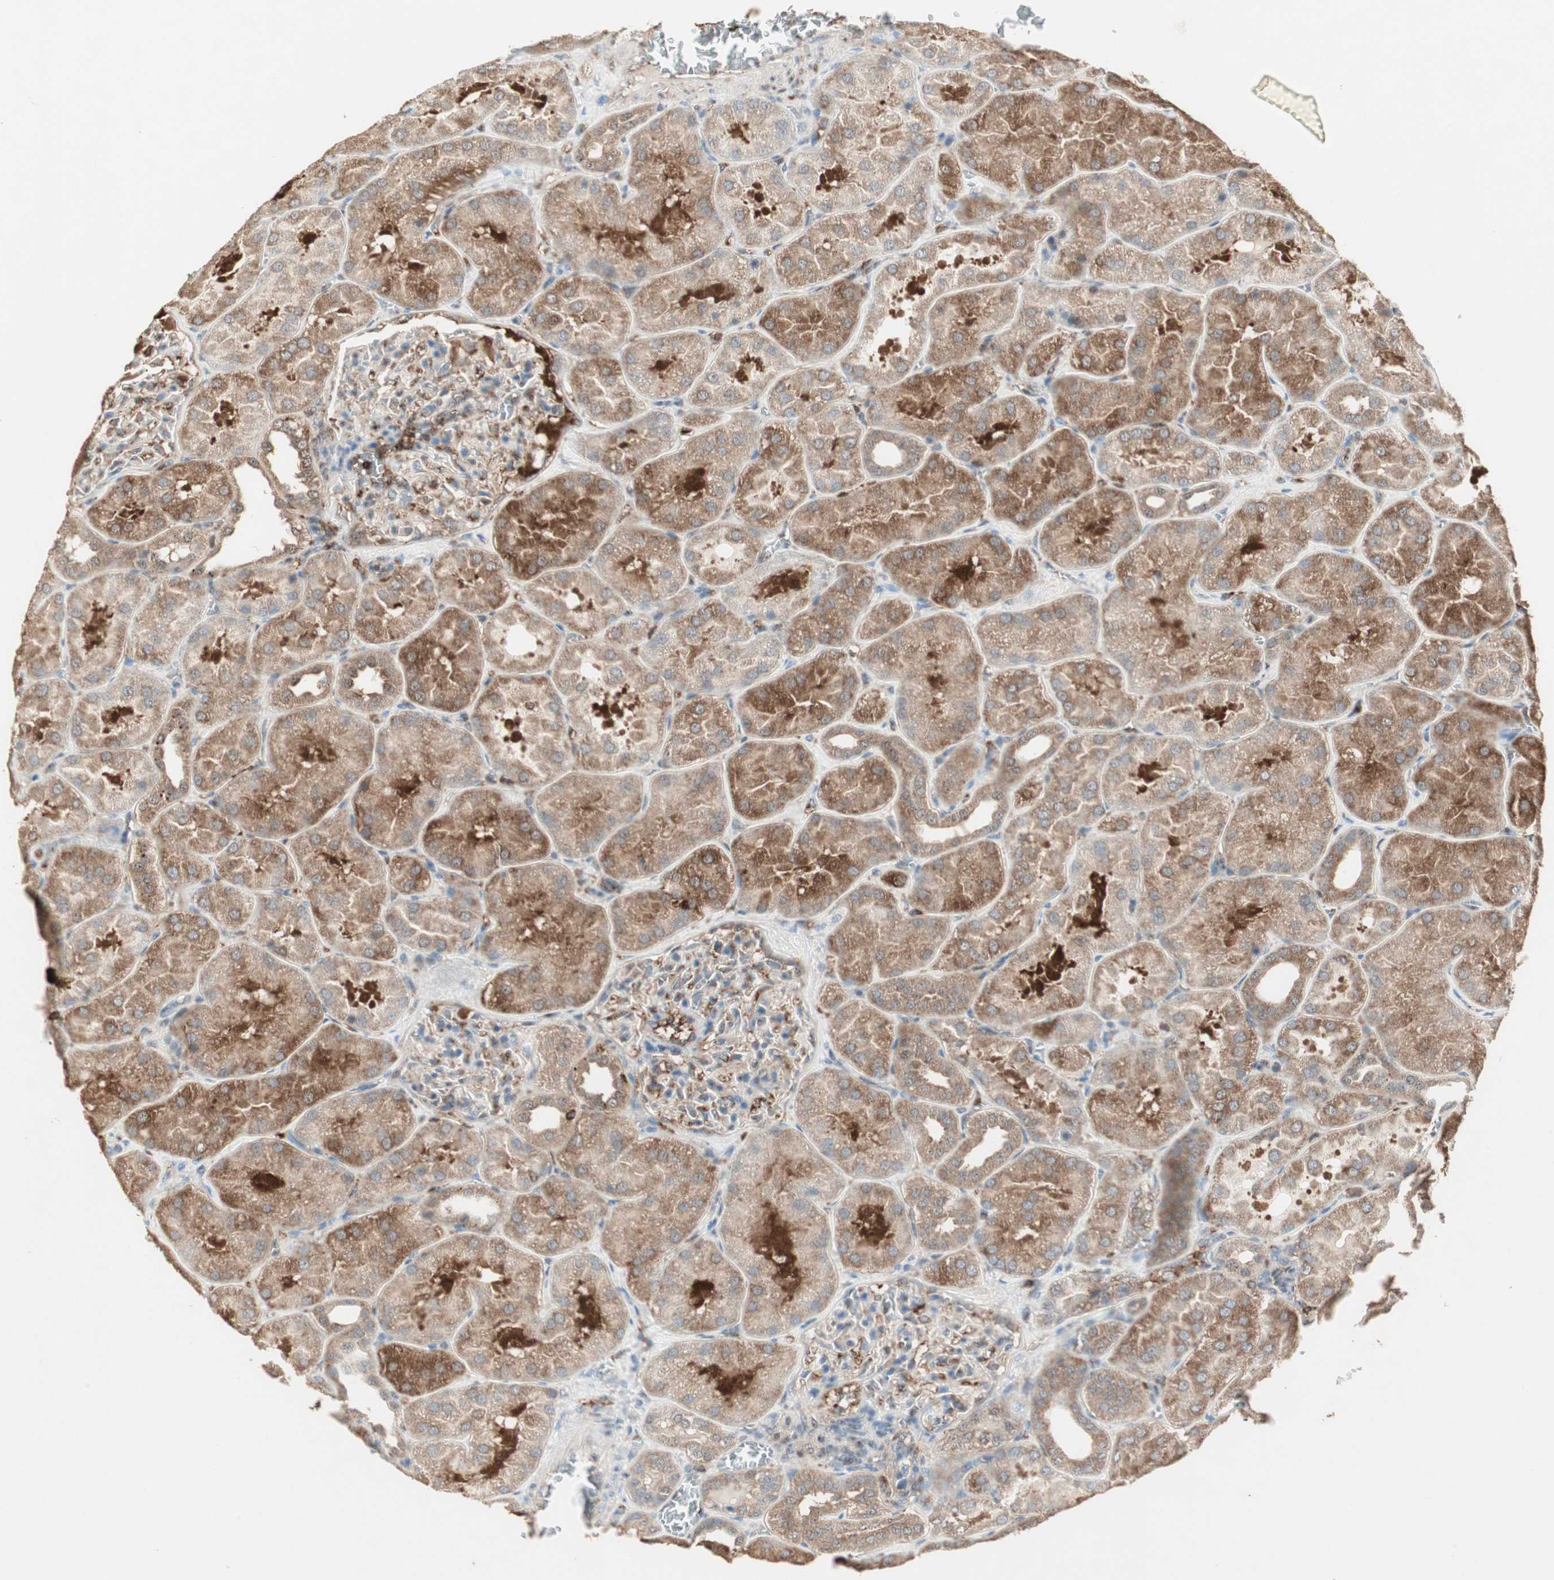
{"staining": {"intensity": "moderate", "quantity": "25%-75%", "location": "cytoplasmic/membranous"}, "tissue": "kidney", "cell_type": "Cells in glomeruli", "image_type": "normal", "snomed": [{"axis": "morphology", "description": "Normal tissue, NOS"}, {"axis": "topography", "description": "Kidney"}], "caption": "Cells in glomeruli display medium levels of moderate cytoplasmic/membranous positivity in about 25%-75% of cells in benign kidney. Nuclei are stained in blue.", "gene": "MMP3", "patient": {"sex": "male", "age": 28}}